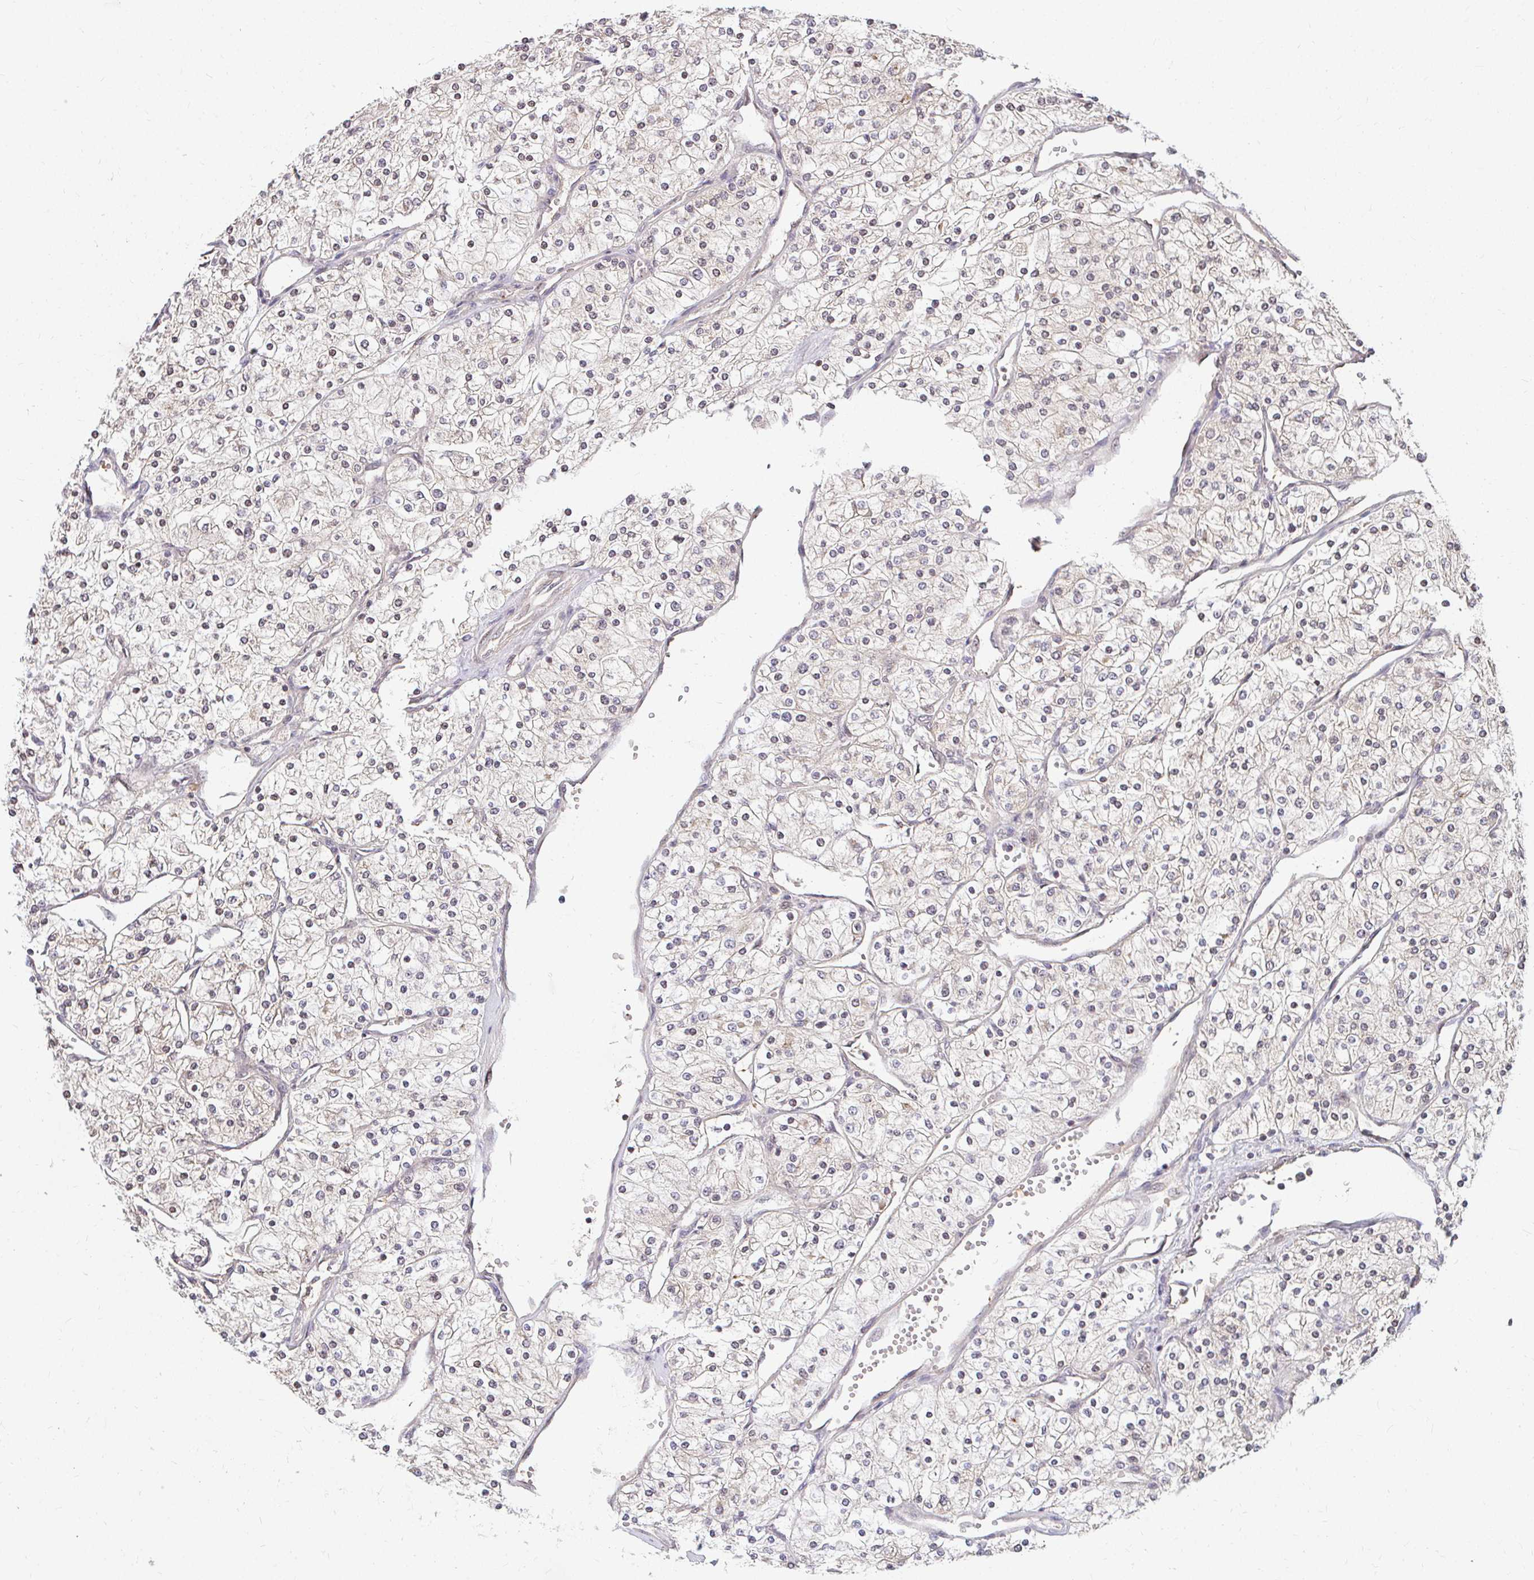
{"staining": {"intensity": "weak", "quantity": "<25%", "location": "cytoplasmic/membranous"}, "tissue": "renal cancer", "cell_type": "Tumor cells", "image_type": "cancer", "snomed": [{"axis": "morphology", "description": "Adenocarcinoma, NOS"}, {"axis": "topography", "description": "Kidney"}], "caption": "Immunohistochemistry (IHC) of adenocarcinoma (renal) reveals no positivity in tumor cells.", "gene": "ANK3", "patient": {"sex": "male", "age": 80}}